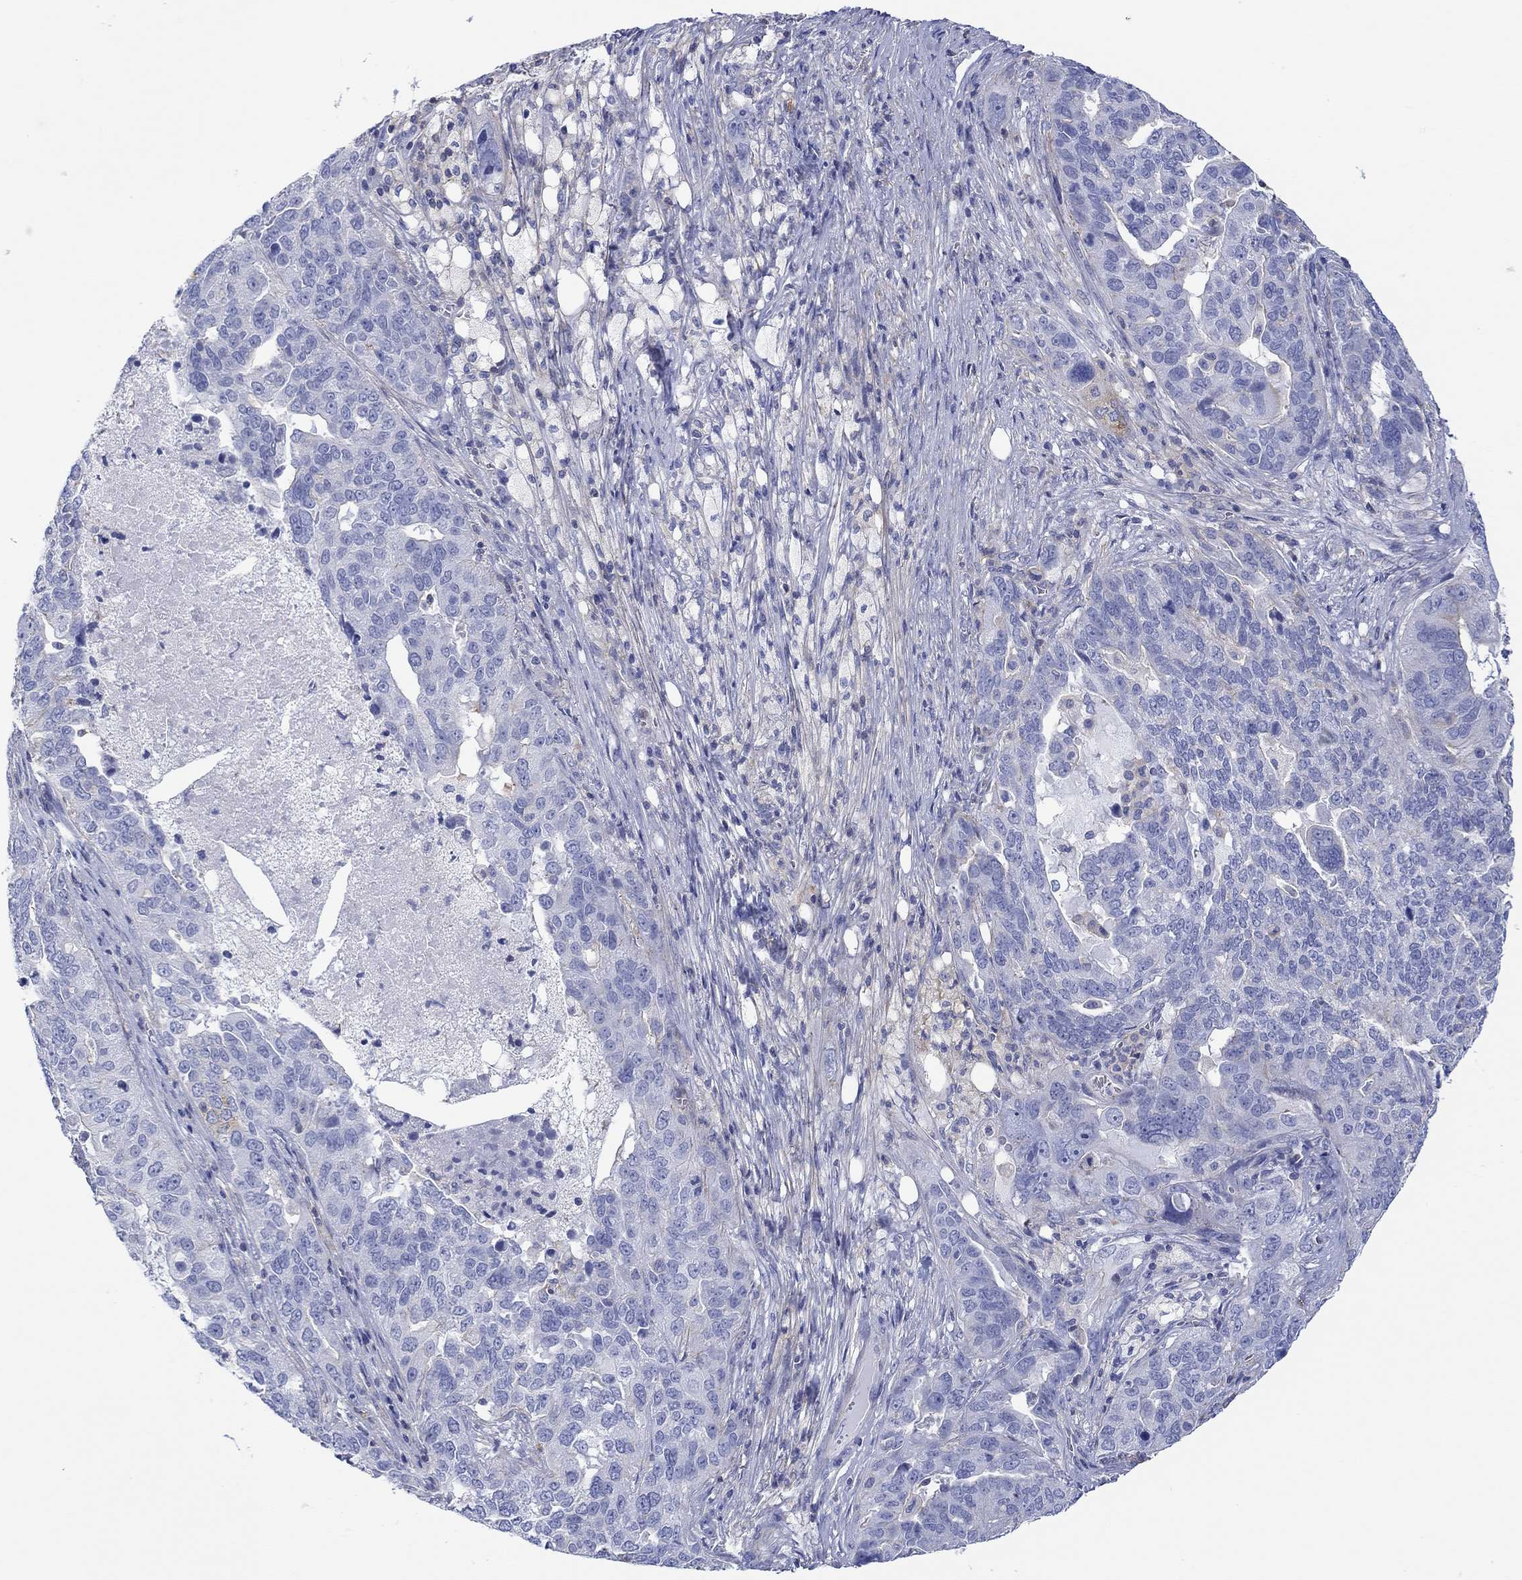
{"staining": {"intensity": "negative", "quantity": "none", "location": "none"}, "tissue": "ovarian cancer", "cell_type": "Tumor cells", "image_type": "cancer", "snomed": [{"axis": "morphology", "description": "Carcinoma, endometroid"}, {"axis": "topography", "description": "Soft tissue"}, {"axis": "topography", "description": "Ovary"}], "caption": "Tumor cells show no significant protein positivity in ovarian cancer (endometroid carcinoma). (Brightfield microscopy of DAB IHC at high magnification).", "gene": "PPIL6", "patient": {"sex": "female", "age": 52}}